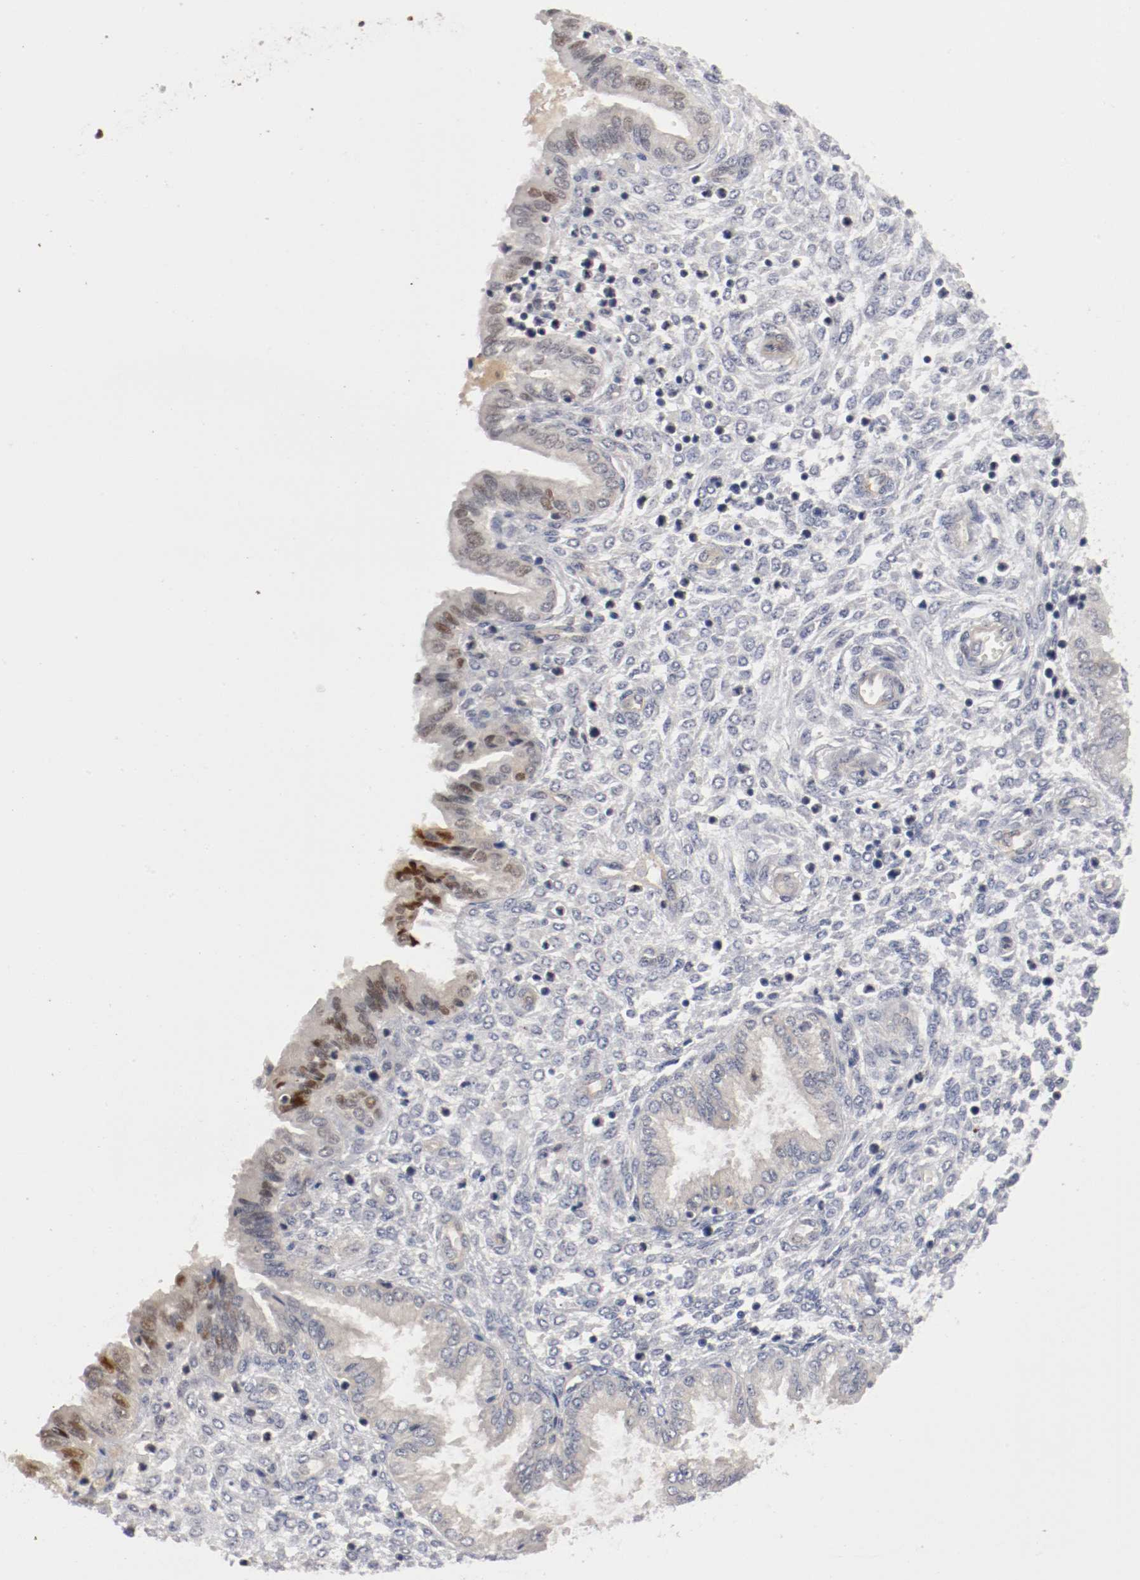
{"staining": {"intensity": "weak", "quantity": "<25%", "location": "cytoplasmic/membranous"}, "tissue": "endometrium", "cell_type": "Cells in endometrial stroma", "image_type": "normal", "snomed": [{"axis": "morphology", "description": "Normal tissue, NOS"}, {"axis": "topography", "description": "Endometrium"}], "caption": "Protein analysis of unremarkable endometrium reveals no significant positivity in cells in endometrial stroma. The staining was performed using DAB to visualize the protein expression in brown, while the nuclei were stained in blue with hematoxylin (Magnification: 20x).", "gene": "RBM23", "patient": {"sex": "female", "age": 33}}